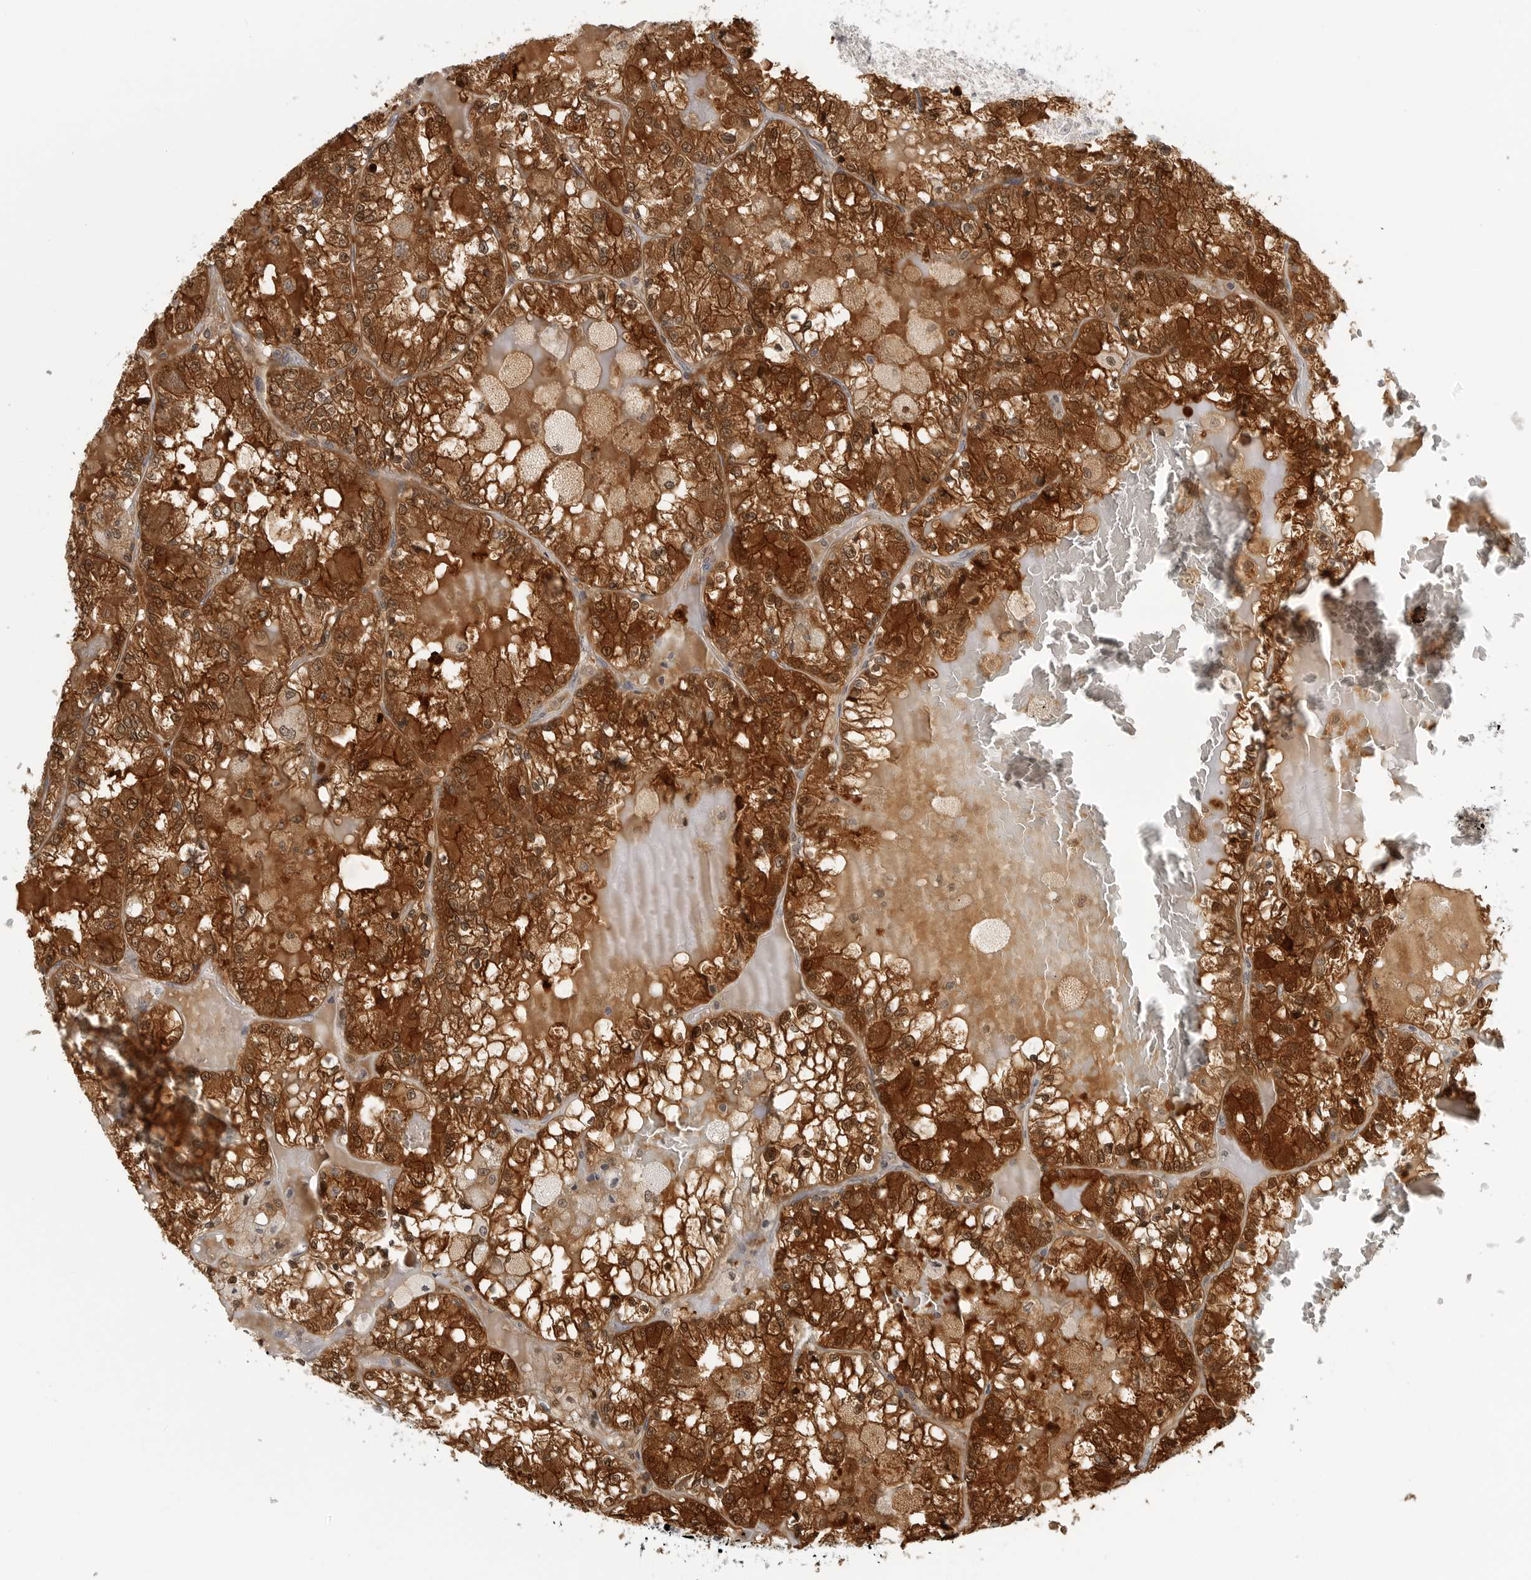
{"staining": {"intensity": "strong", "quantity": ">75%", "location": "cytoplasmic/membranous,nuclear"}, "tissue": "renal cancer", "cell_type": "Tumor cells", "image_type": "cancer", "snomed": [{"axis": "morphology", "description": "Adenocarcinoma, NOS"}, {"axis": "topography", "description": "Kidney"}], "caption": "DAB (3,3'-diaminobenzidine) immunohistochemical staining of human renal adenocarcinoma exhibits strong cytoplasmic/membranous and nuclear protein positivity in about >75% of tumor cells.", "gene": "CTIF", "patient": {"sex": "female", "age": 56}}